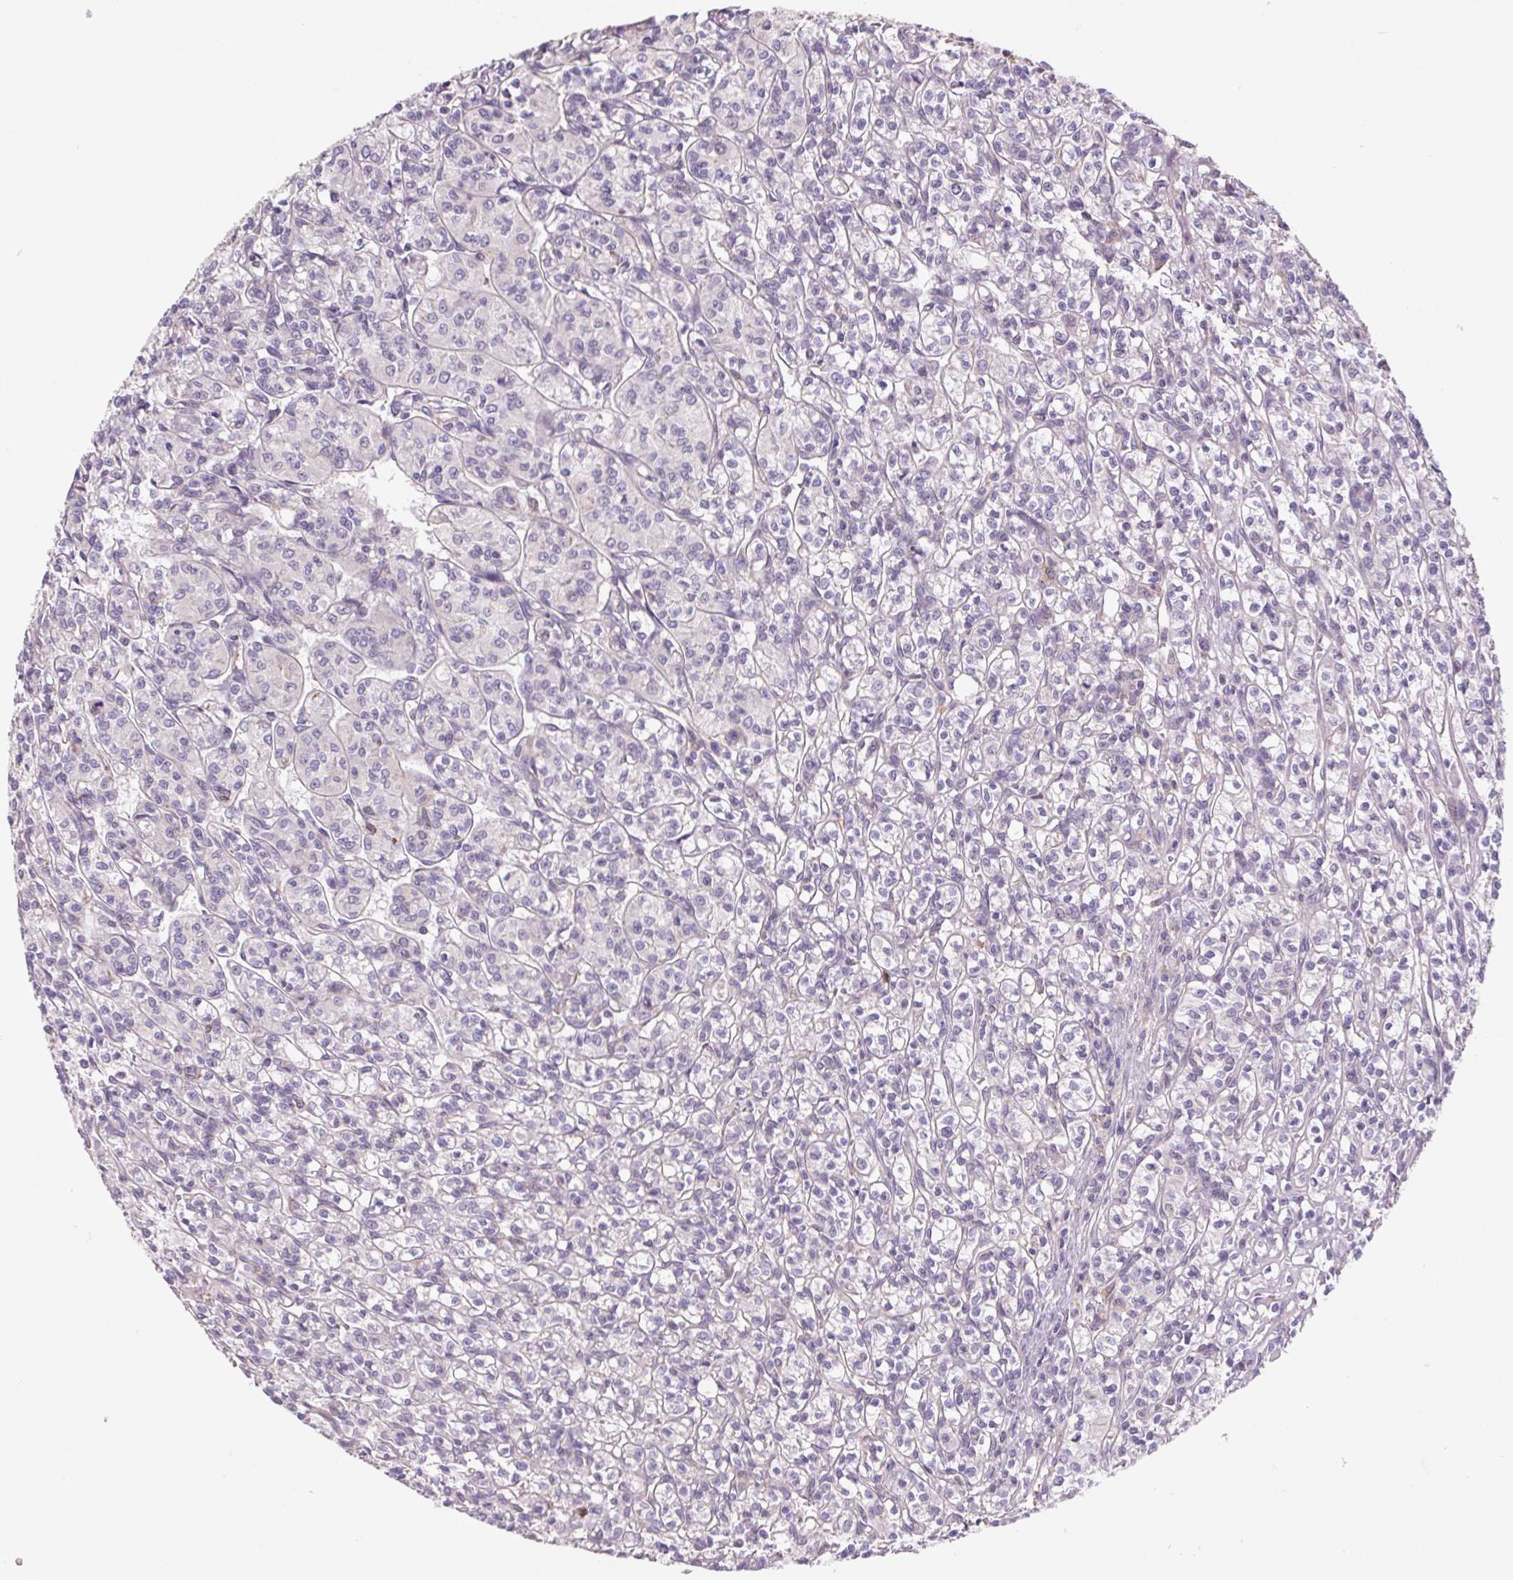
{"staining": {"intensity": "negative", "quantity": "none", "location": "none"}, "tissue": "renal cancer", "cell_type": "Tumor cells", "image_type": "cancer", "snomed": [{"axis": "morphology", "description": "Adenocarcinoma, NOS"}, {"axis": "topography", "description": "Kidney"}], "caption": "Immunohistochemistry (IHC) photomicrograph of neoplastic tissue: human renal cancer stained with DAB displays no significant protein staining in tumor cells. Nuclei are stained in blue.", "gene": "KLHL20", "patient": {"sex": "male", "age": 36}}